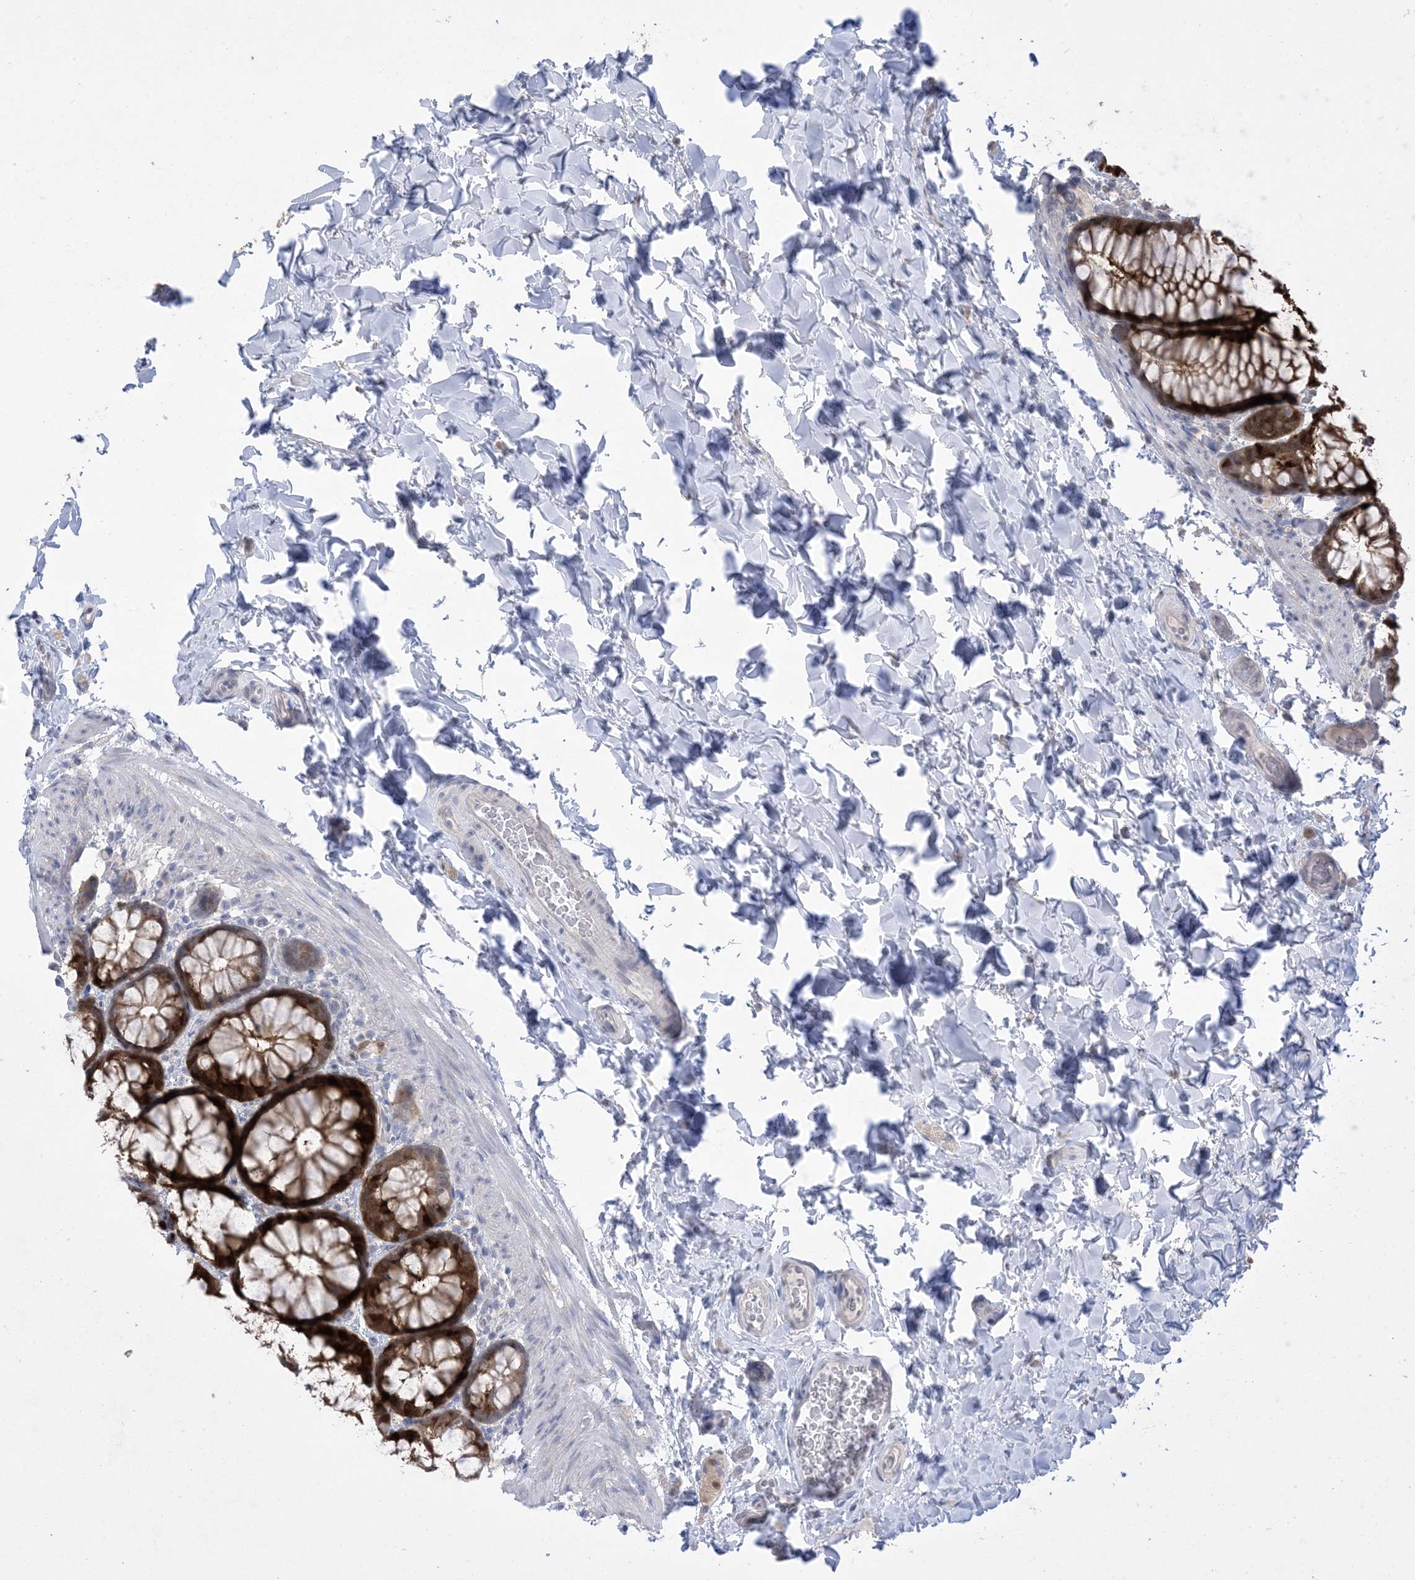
{"staining": {"intensity": "negative", "quantity": "none", "location": "none"}, "tissue": "colon", "cell_type": "Endothelial cells", "image_type": "normal", "snomed": [{"axis": "morphology", "description": "Normal tissue, NOS"}, {"axis": "topography", "description": "Colon"}], "caption": "Endothelial cells show no significant staining in unremarkable colon.", "gene": "HMGCS1", "patient": {"sex": "male", "age": 47}}